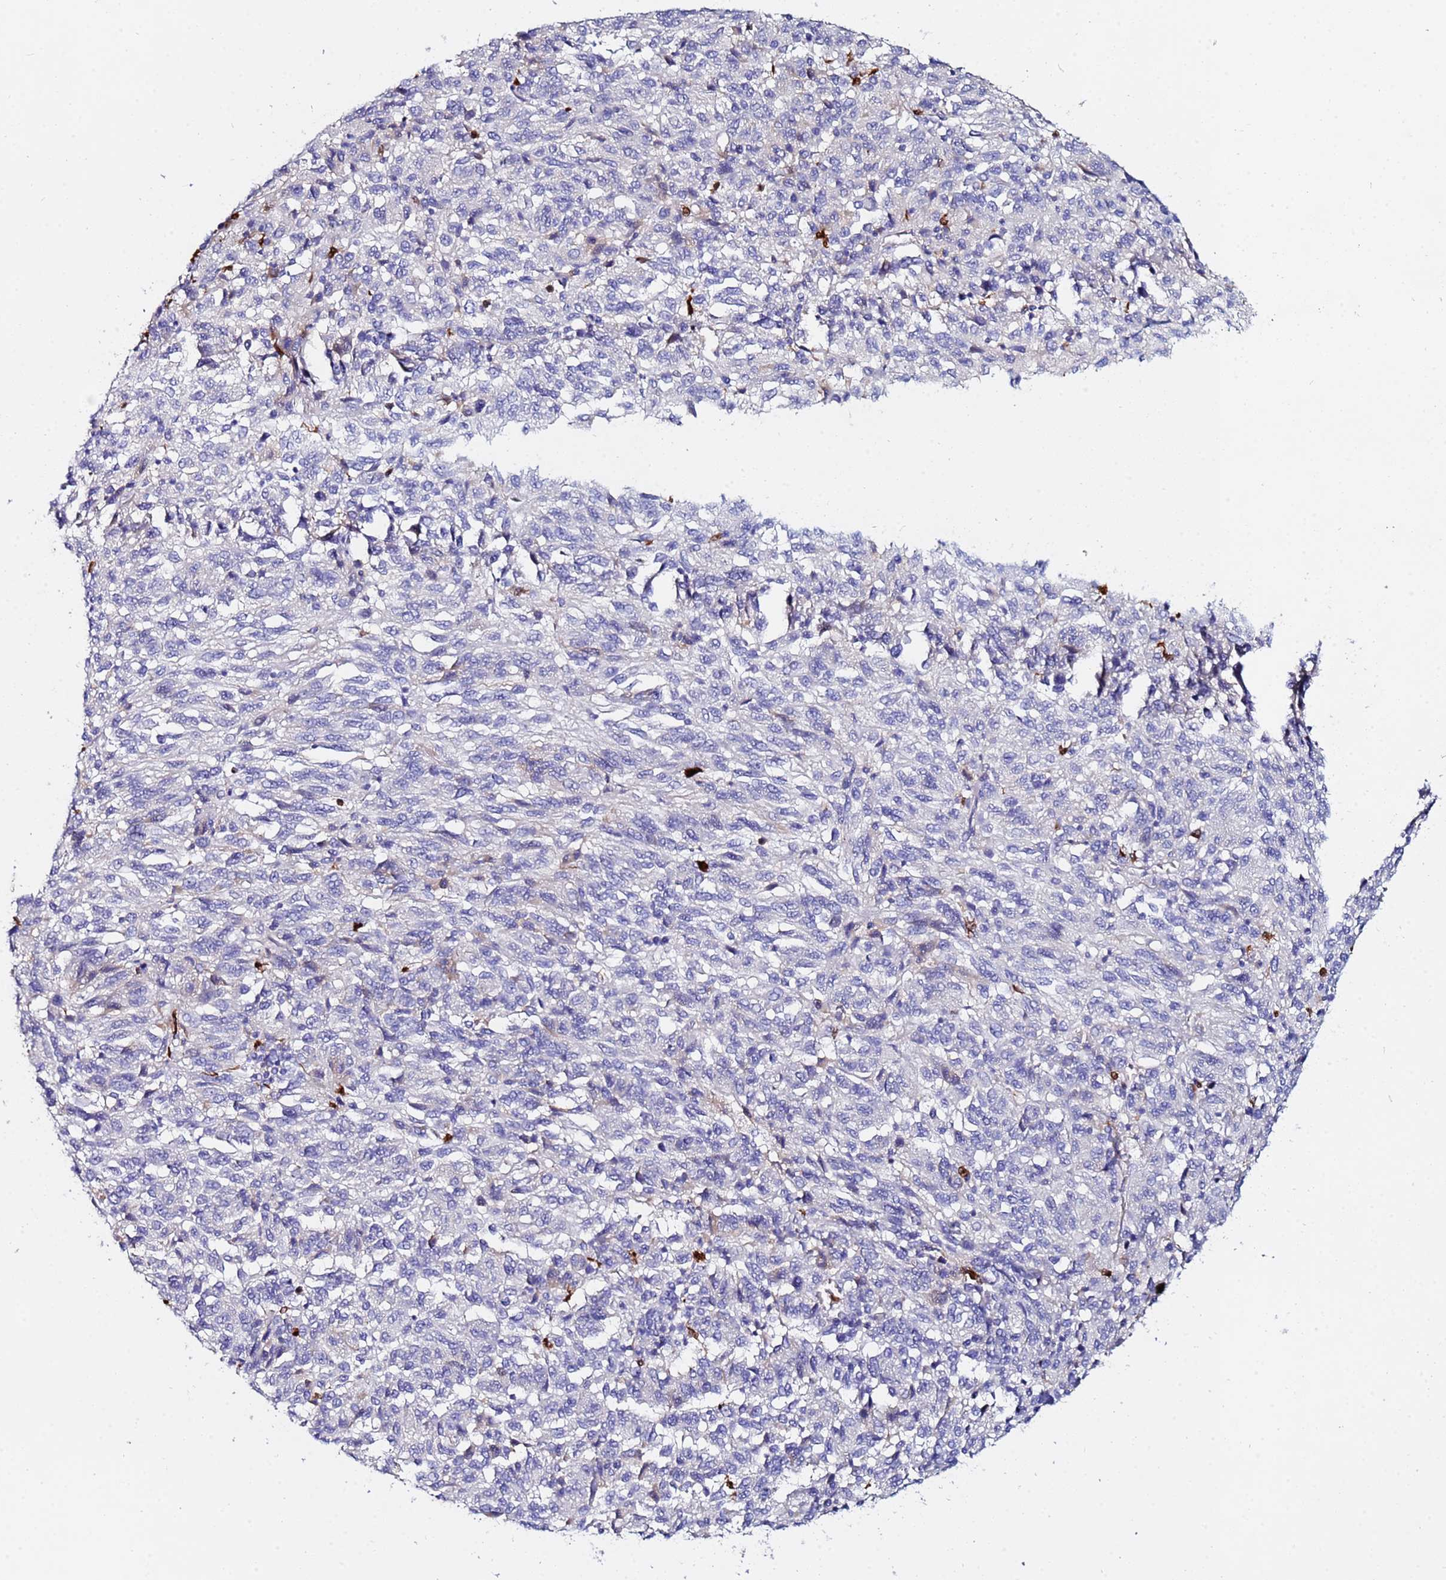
{"staining": {"intensity": "negative", "quantity": "none", "location": "none"}, "tissue": "melanoma", "cell_type": "Tumor cells", "image_type": "cancer", "snomed": [{"axis": "morphology", "description": "Malignant melanoma, Metastatic site"}, {"axis": "topography", "description": "Lung"}], "caption": "Immunohistochemistry (IHC) micrograph of neoplastic tissue: melanoma stained with DAB (3,3'-diaminobenzidine) shows no significant protein positivity in tumor cells.", "gene": "TUBAL3", "patient": {"sex": "male", "age": 64}}